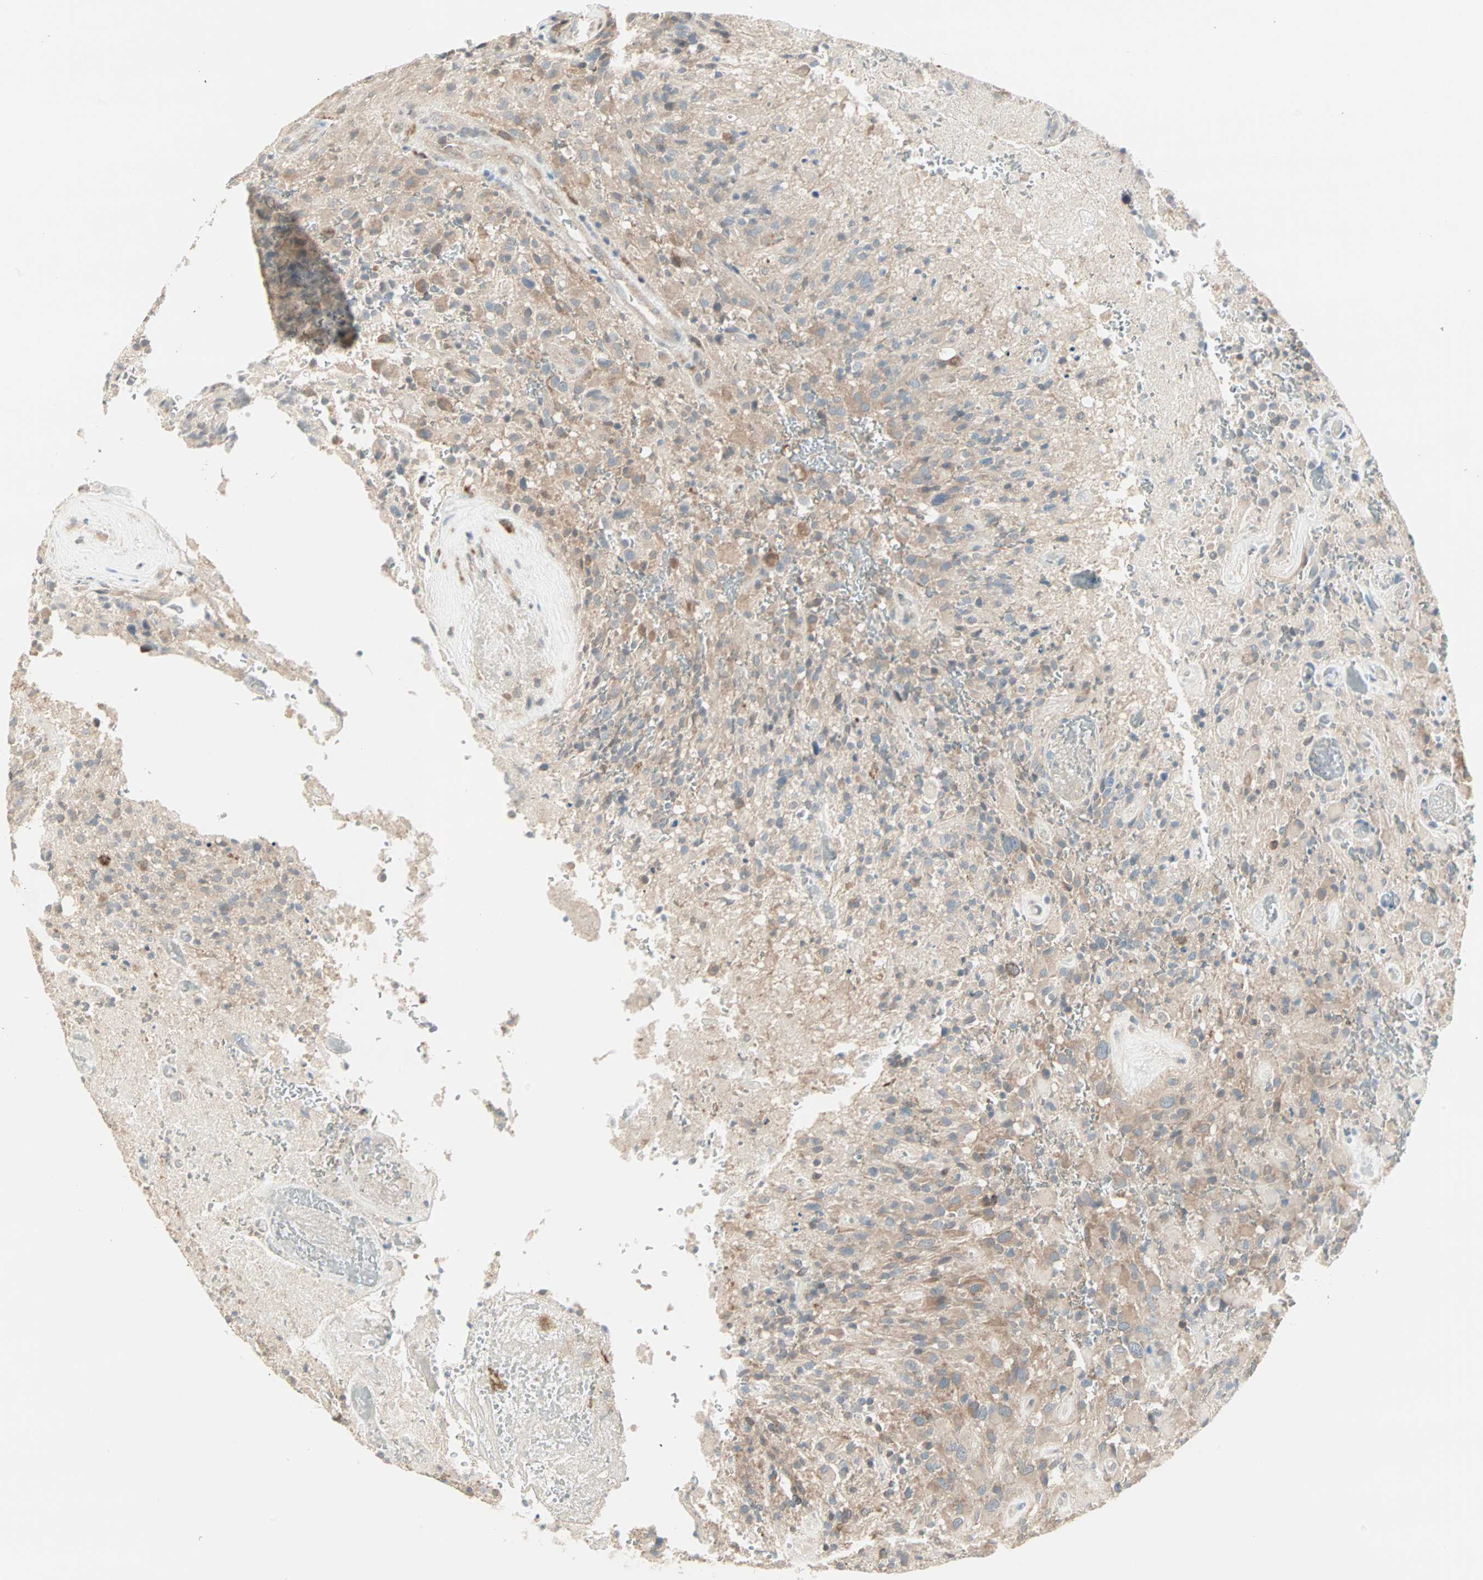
{"staining": {"intensity": "moderate", "quantity": "25%-75%", "location": "cytoplasmic/membranous"}, "tissue": "glioma", "cell_type": "Tumor cells", "image_type": "cancer", "snomed": [{"axis": "morphology", "description": "Glioma, malignant, High grade"}, {"axis": "topography", "description": "Brain"}], "caption": "Immunohistochemical staining of malignant glioma (high-grade) shows moderate cytoplasmic/membranous protein staining in approximately 25%-75% of tumor cells.", "gene": "ZFP36", "patient": {"sex": "male", "age": 71}}